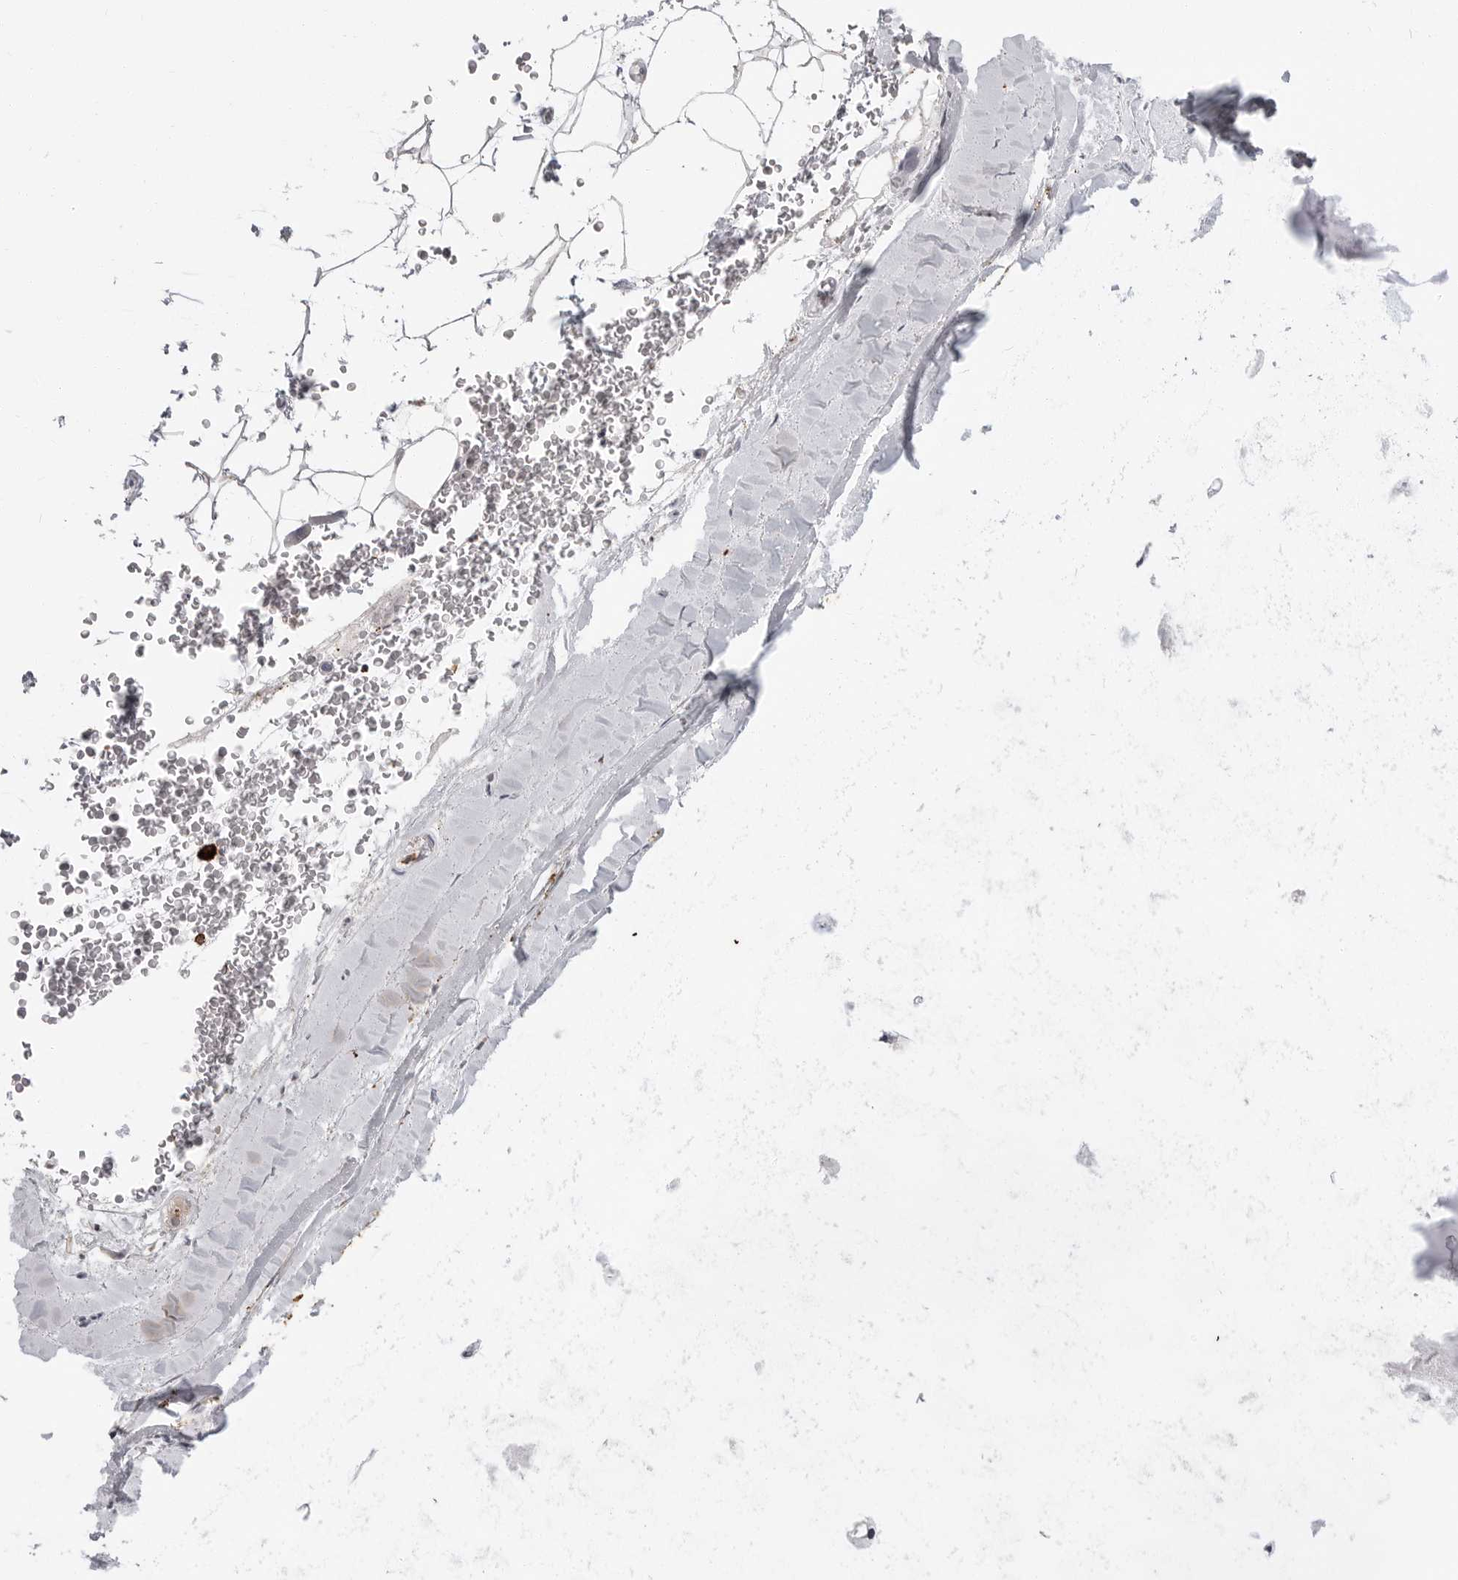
{"staining": {"intensity": "negative", "quantity": "none", "location": "none"}, "tissue": "adipose tissue", "cell_type": "Adipocytes", "image_type": "normal", "snomed": [{"axis": "morphology", "description": "Normal tissue, NOS"}, {"axis": "topography", "description": "Bronchus"}], "caption": "Micrograph shows no protein expression in adipocytes of normal adipose tissue. (DAB IHC, high magnification).", "gene": "IFI30", "patient": {"sex": "male", "age": 66}}